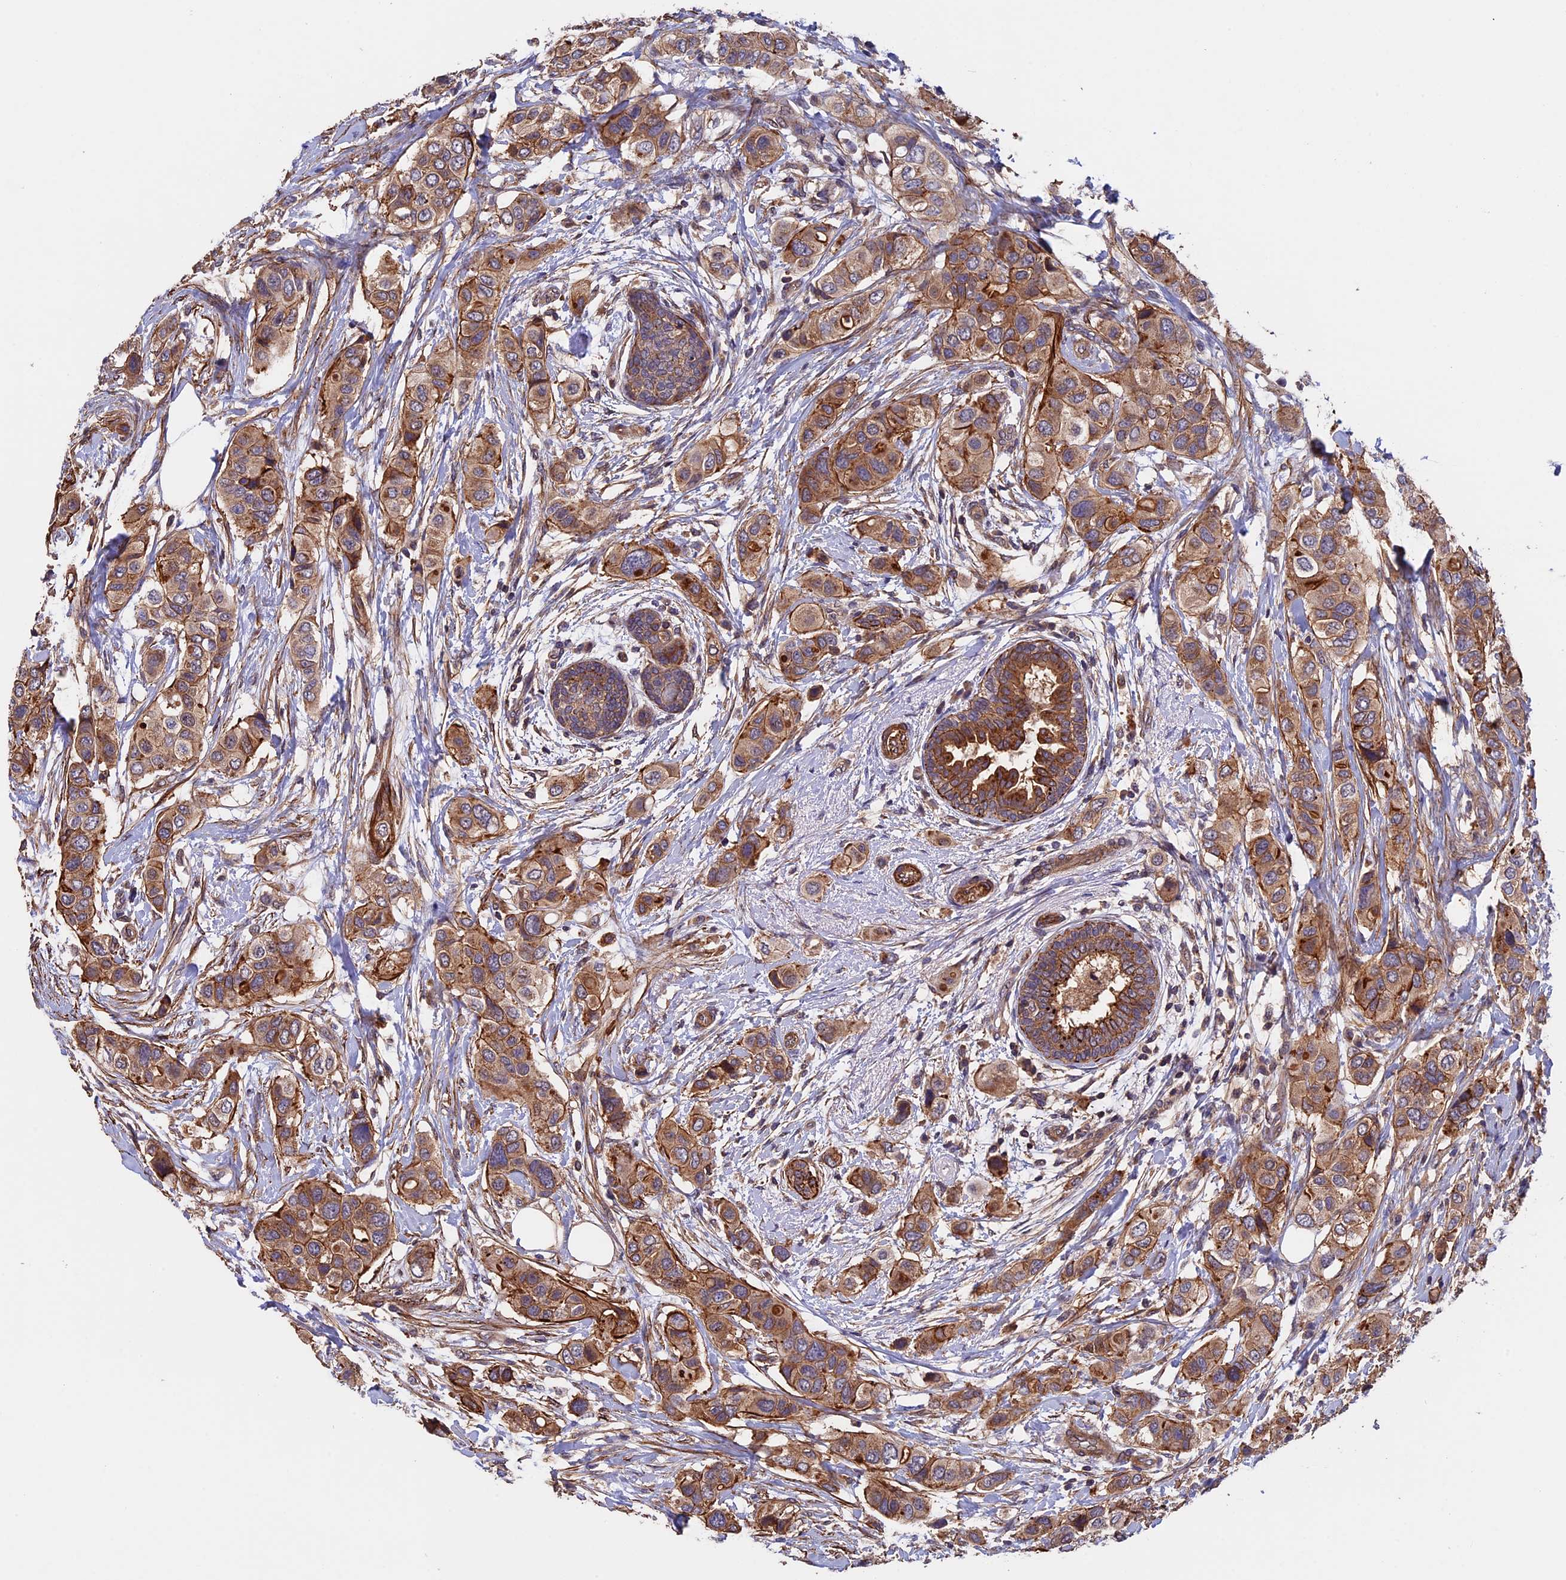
{"staining": {"intensity": "moderate", "quantity": ">75%", "location": "cytoplasmic/membranous"}, "tissue": "breast cancer", "cell_type": "Tumor cells", "image_type": "cancer", "snomed": [{"axis": "morphology", "description": "Lobular carcinoma"}, {"axis": "topography", "description": "Breast"}], "caption": "Human breast cancer (lobular carcinoma) stained for a protein (brown) displays moderate cytoplasmic/membranous positive expression in approximately >75% of tumor cells.", "gene": "SLC9A5", "patient": {"sex": "female", "age": 51}}